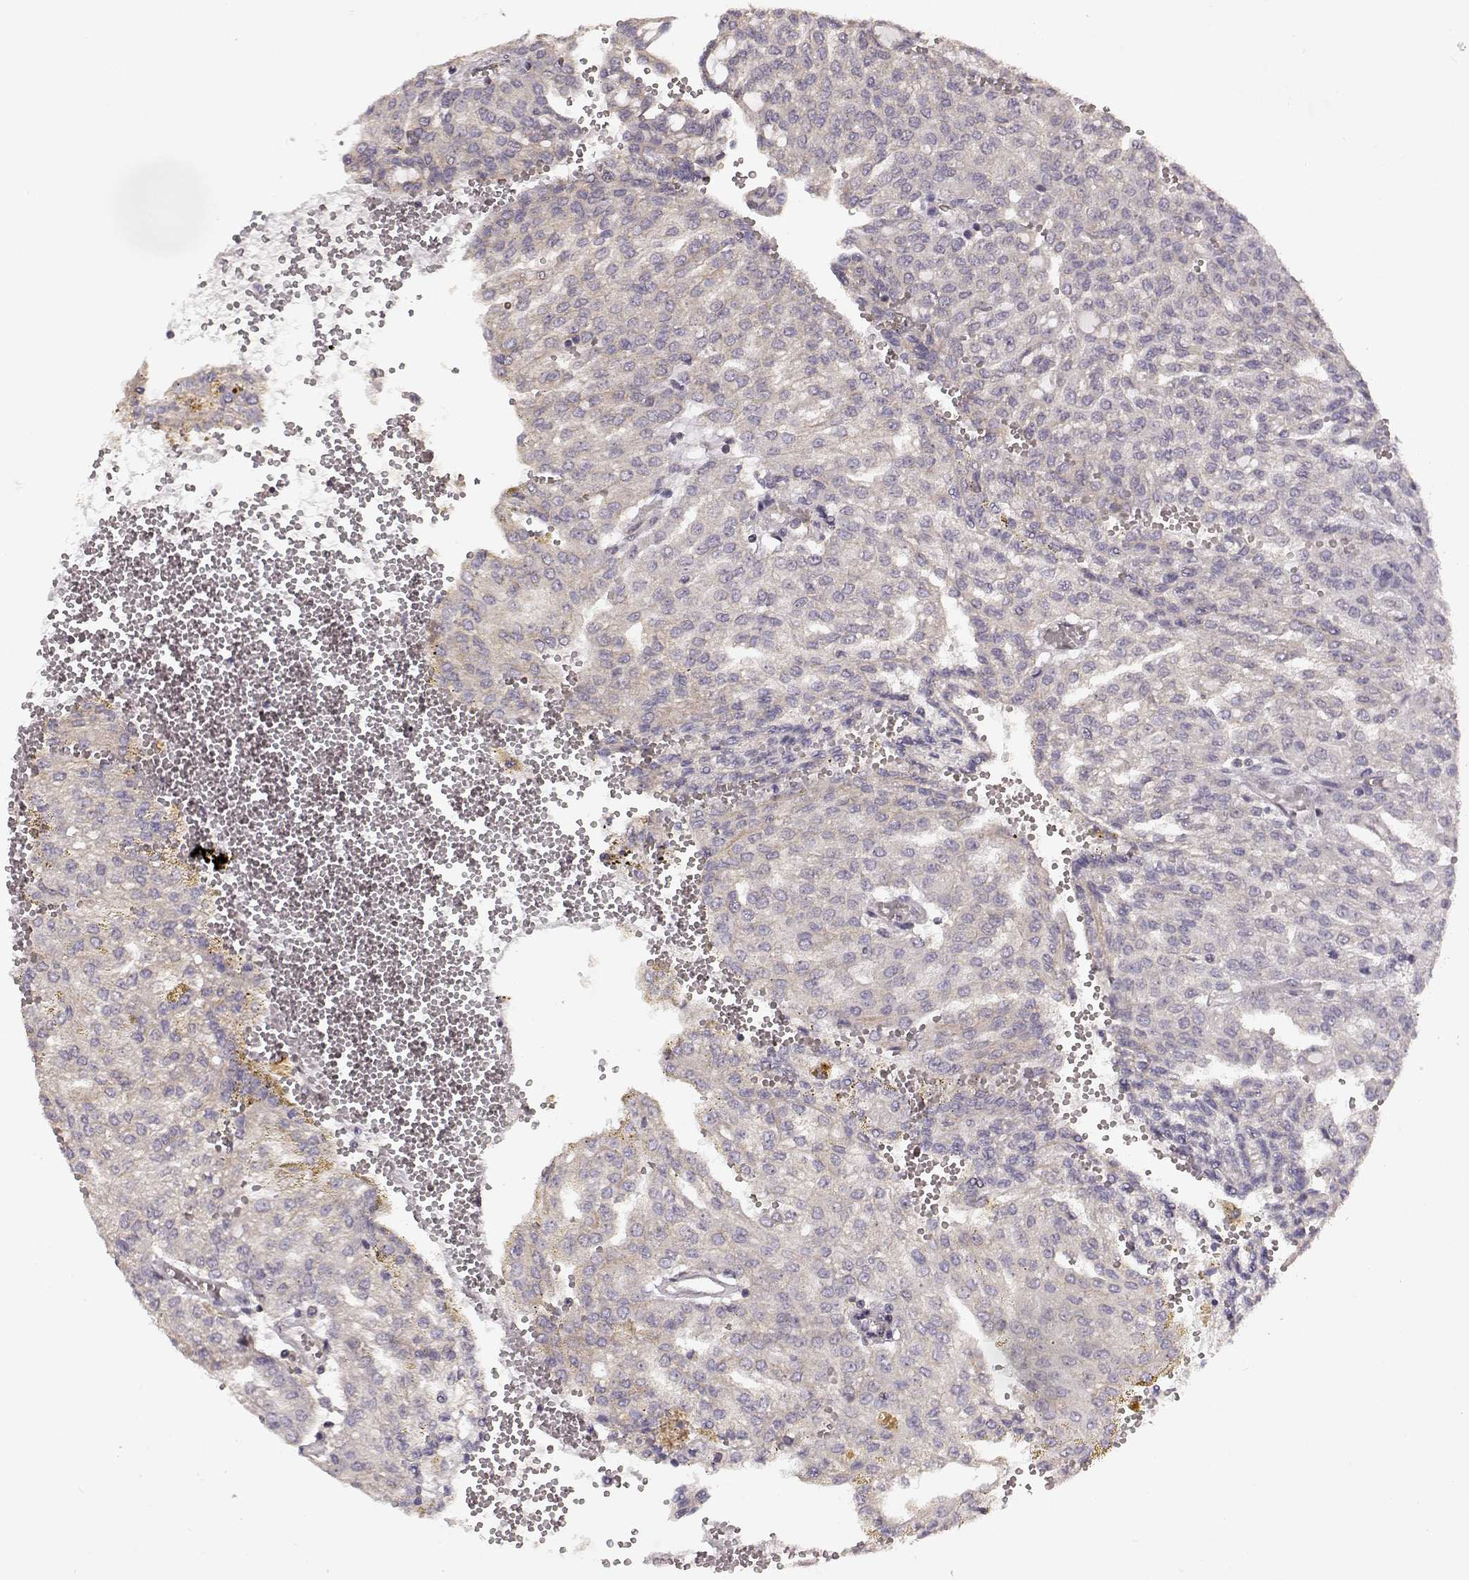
{"staining": {"intensity": "negative", "quantity": "none", "location": "none"}, "tissue": "renal cancer", "cell_type": "Tumor cells", "image_type": "cancer", "snomed": [{"axis": "morphology", "description": "Adenocarcinoma, NOS"}, {"axis": "topography", "description": "Kidney"}], "caption": "Immunohistochemistry image of adenocarcinoma (renal) stained for a protein (brown), which reveals no positivity in tumor cells.", "gene": "ERBB3", "patient": {"sex": "male", "age": 63}}